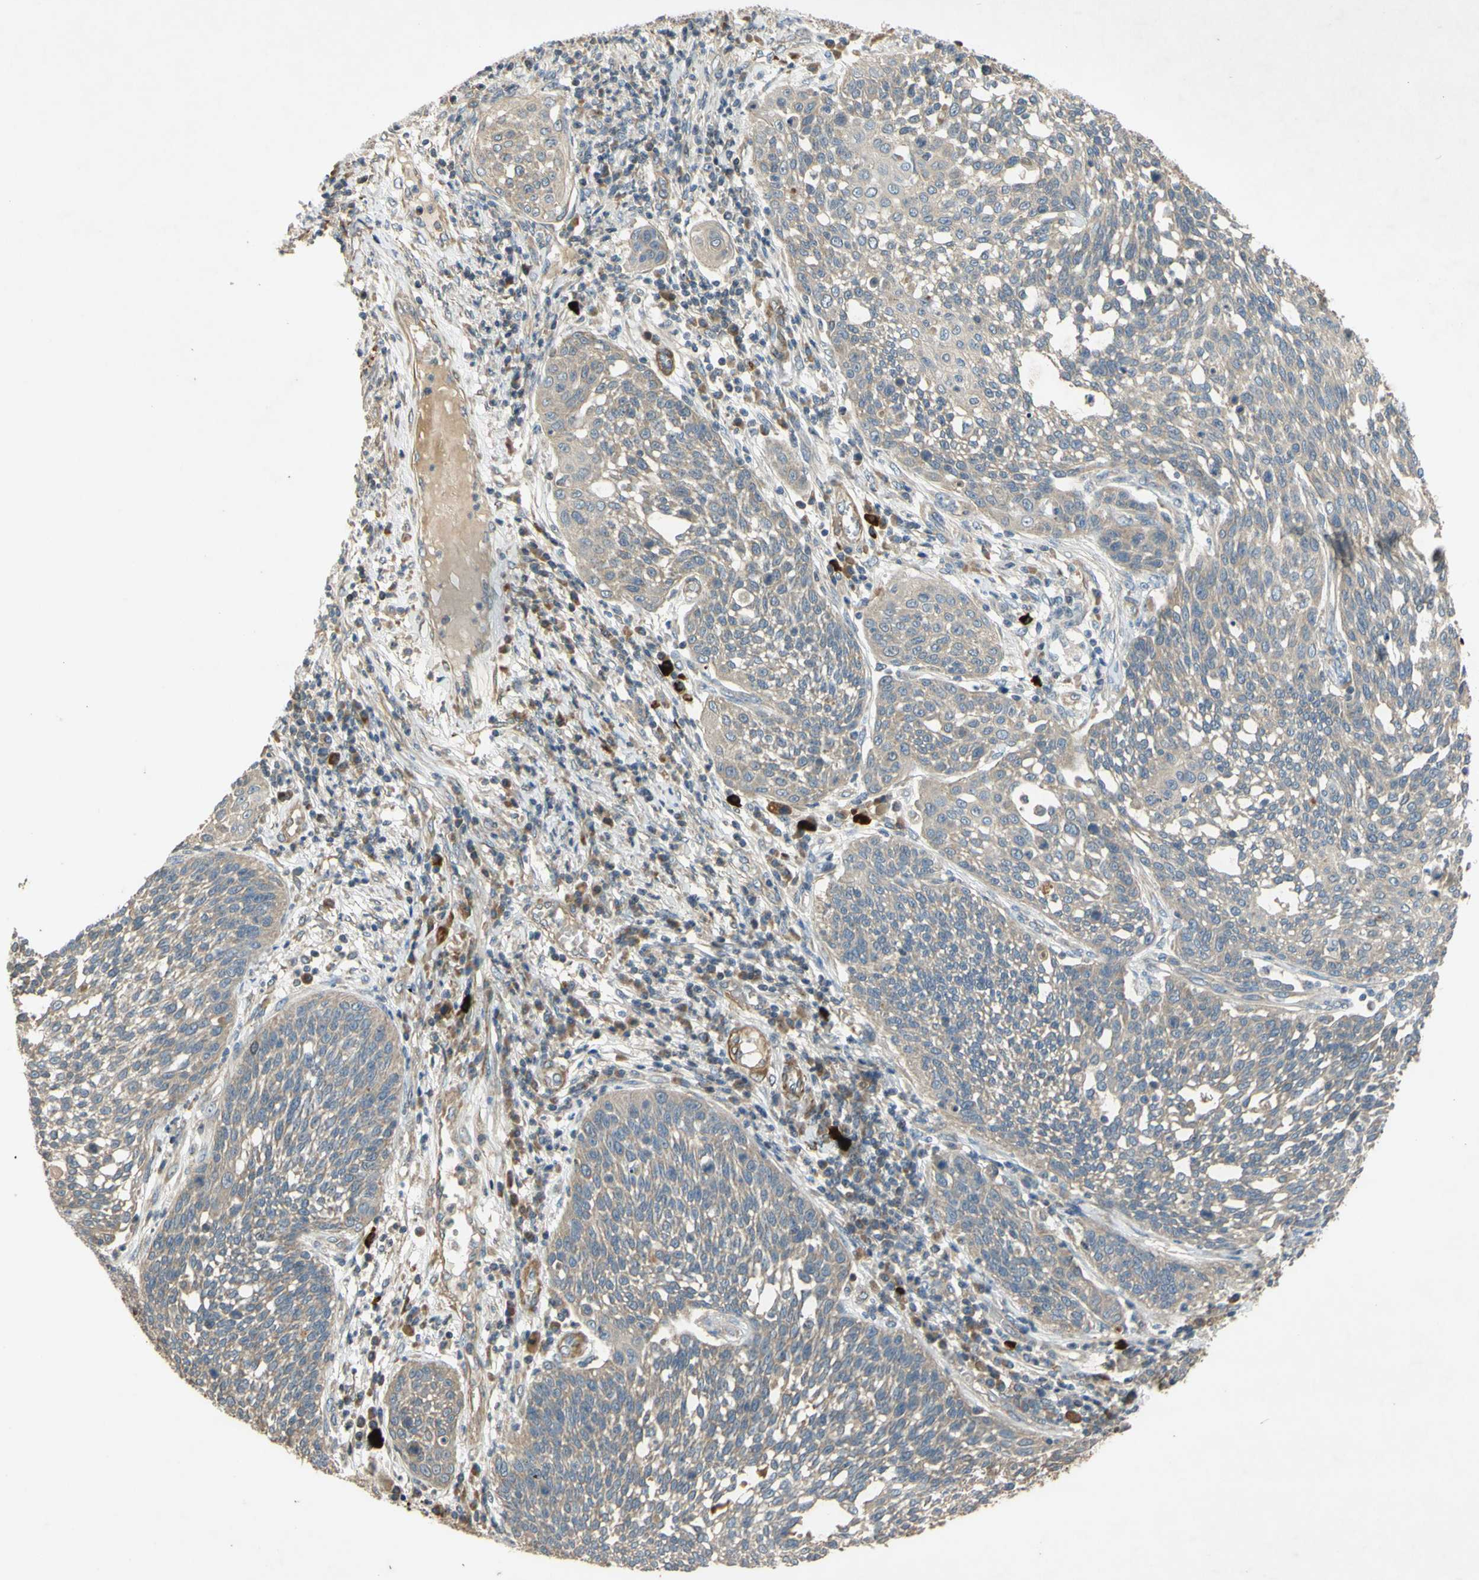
{"staining": {"intensity": "weak", "quantity": ">75%", "location": "cytoplasmic/membranous"}, "tissue": "cervical cancer", "cell_type": "Tumor cells", "image_type": "cancer", "snomed": [{"axis": "morphology", "description": "Squamous cell carcinoma, NOS"}, {"axis": "topography", "description": "Cervix"}], "caption": "IHC image of neoplastic tissue: squamous cell carcinoma (cervical) stained using immunohistochemistry shows low levels of weak protein expression localized specifically in the cytoplasmic/membranous of tumor cells, appearing as a cytoplasmic/membranous brown color.", "gene": "PARD6A", "patient": {"sex": "female", "age": 34}}